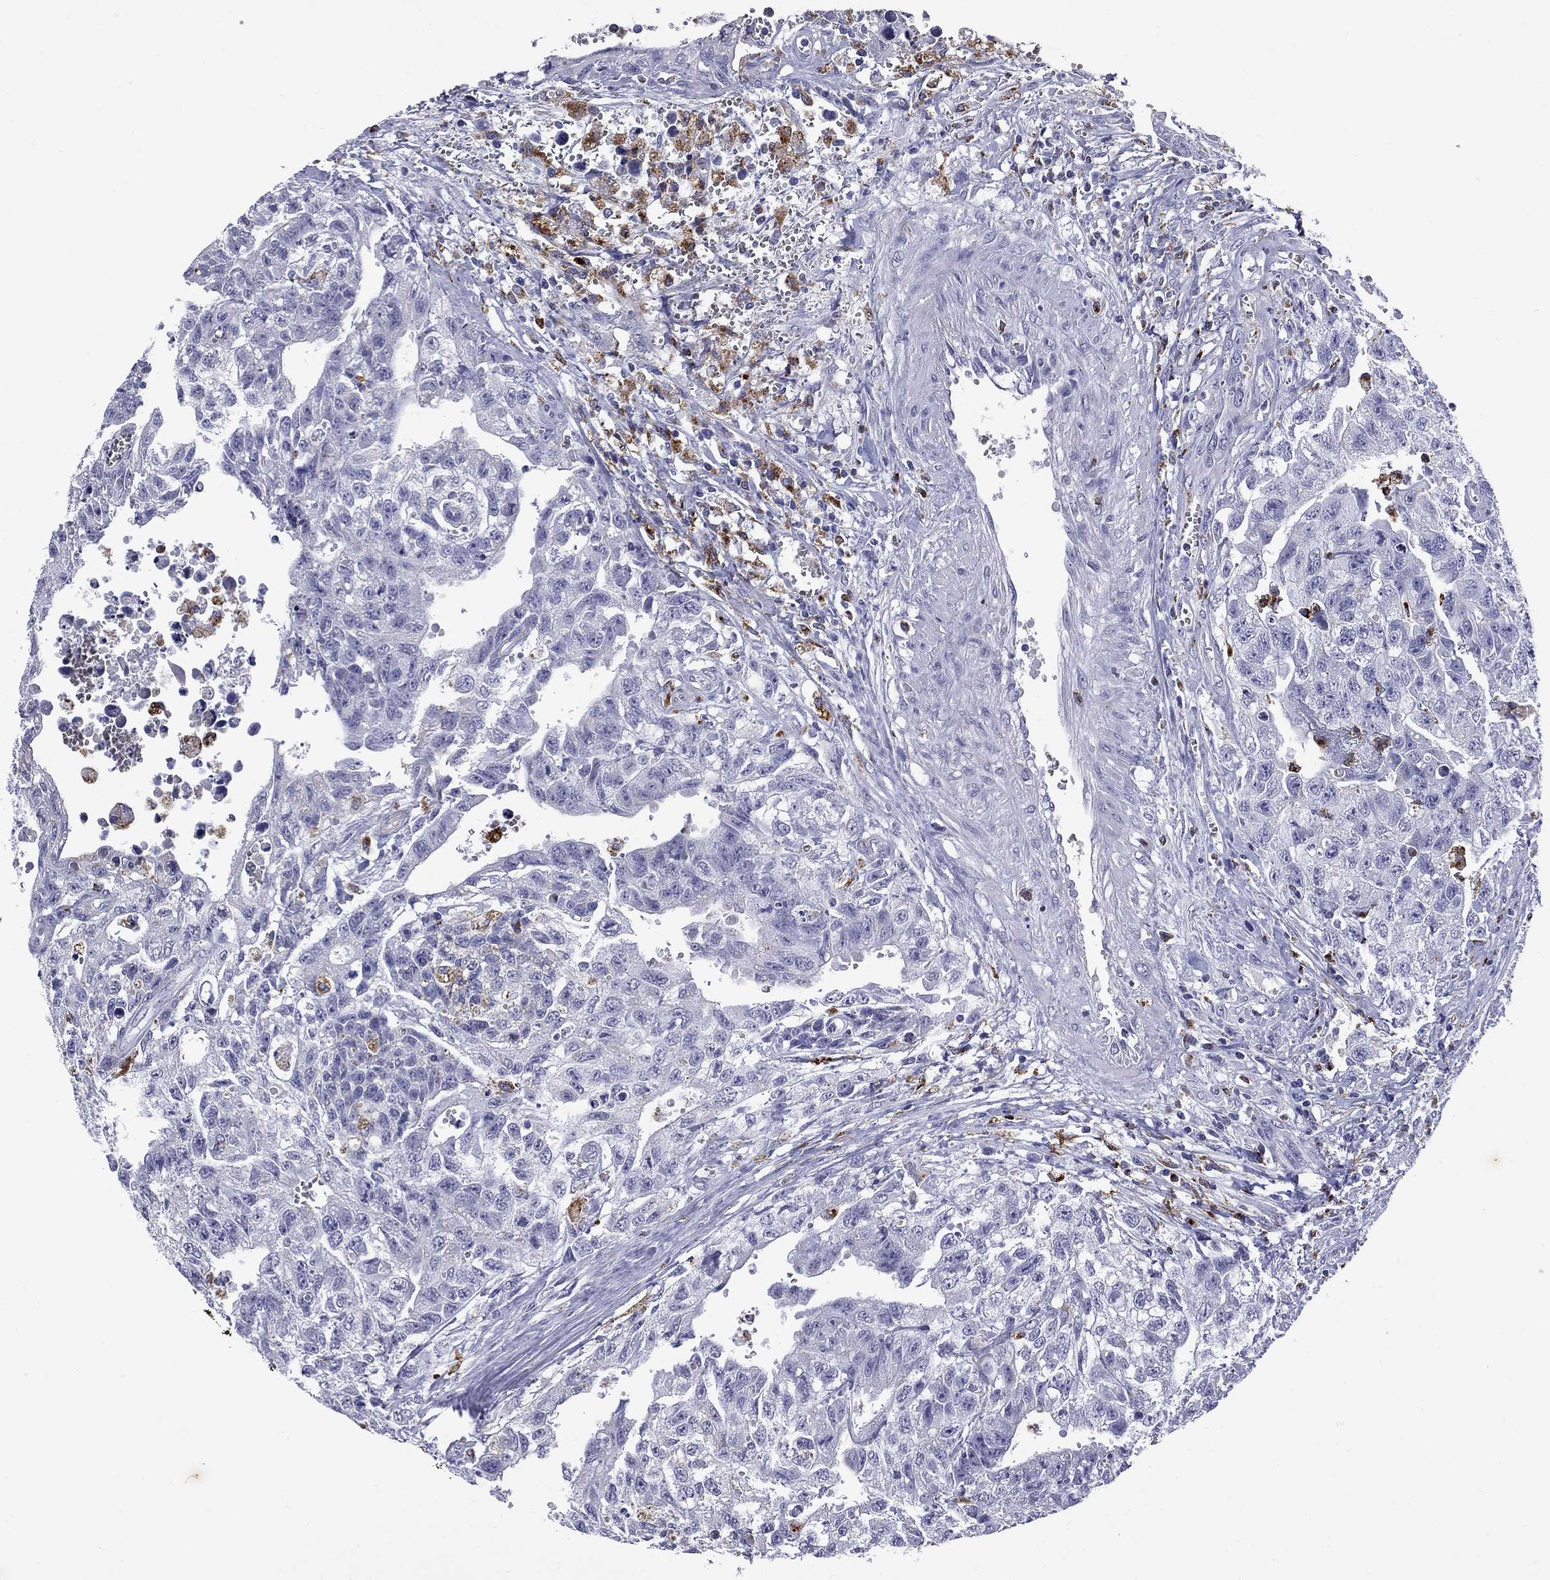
{"staining": {"intensity": "negative", "quantity": "none", "location": "none"}, "tissue": "testis cancer", "cell_type": "Tumor cells", "image_type": "cancer", "snomed": [{"axis": "morphology", "description": "Carcinoma, Embryonal, NOS"}, {"axis": "topography", "description": "Testis"}], "caption": "The photomicrograph displays no staining of tumor cells in testis cancer.", "gene": "MADCAM1", "patient": {"sex": "male", "age": 24}}